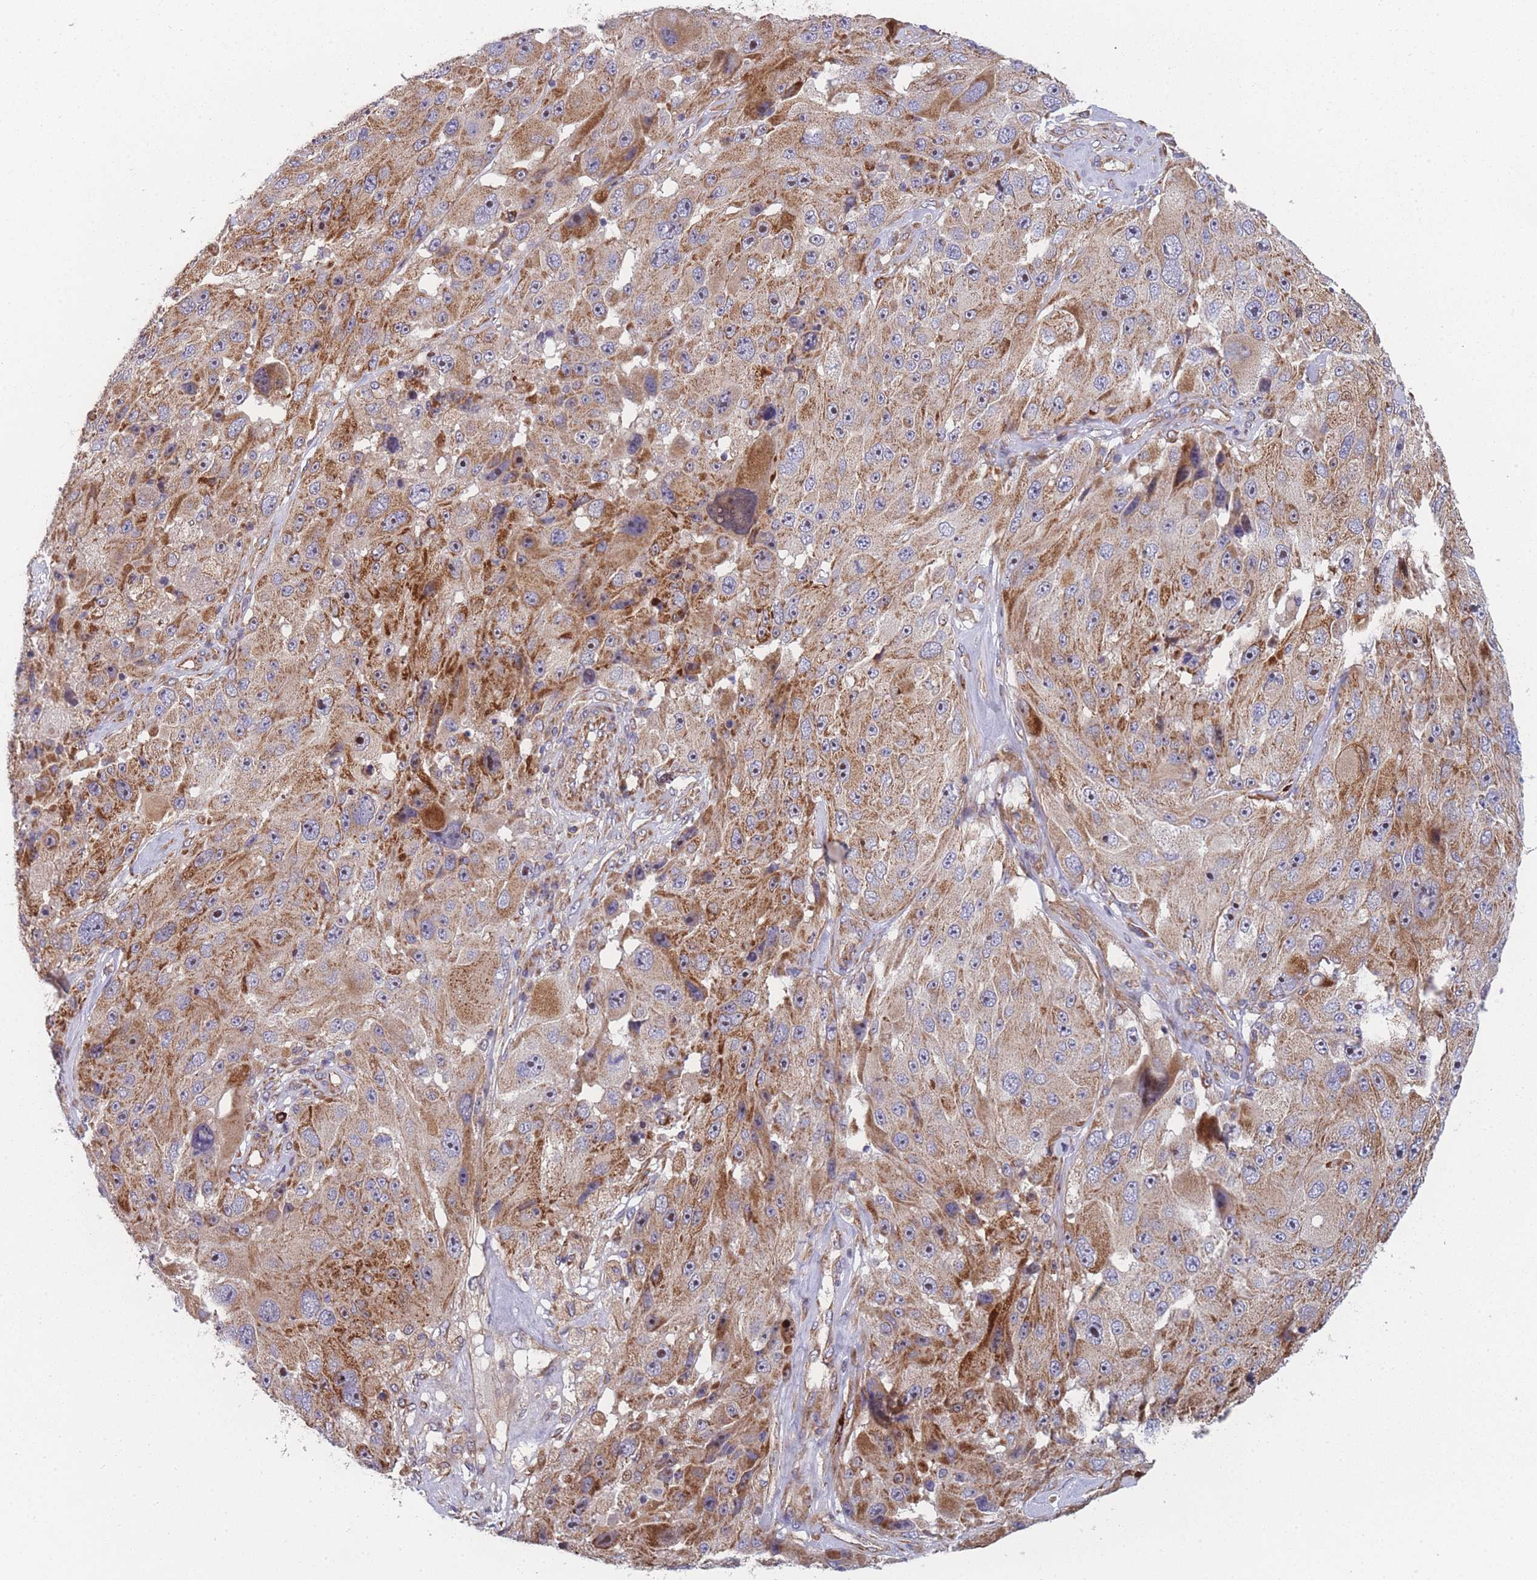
{"staining": {"intensity": "moderate", "quantity": ">75%", "location": "cytoplasmic/membranous"}, "tissue": "melanoma", "cell_type": "Tumor cells", "image_type": "cancer", "snomed": [{"axis": "morphology", "description": "Malignant melanoma, Metastatic site"}, {"axis": "topography", "description": "Lymph node"}], "caption": "Moderate cytoplasmic/membranous staining for a protein is identified in approximately >75% of tumor cells of malignant melanoma (metastatic site) using immunohistochemistry.", "gene": "MTRES1", "patient": {"sex": "male", "age": 62}}